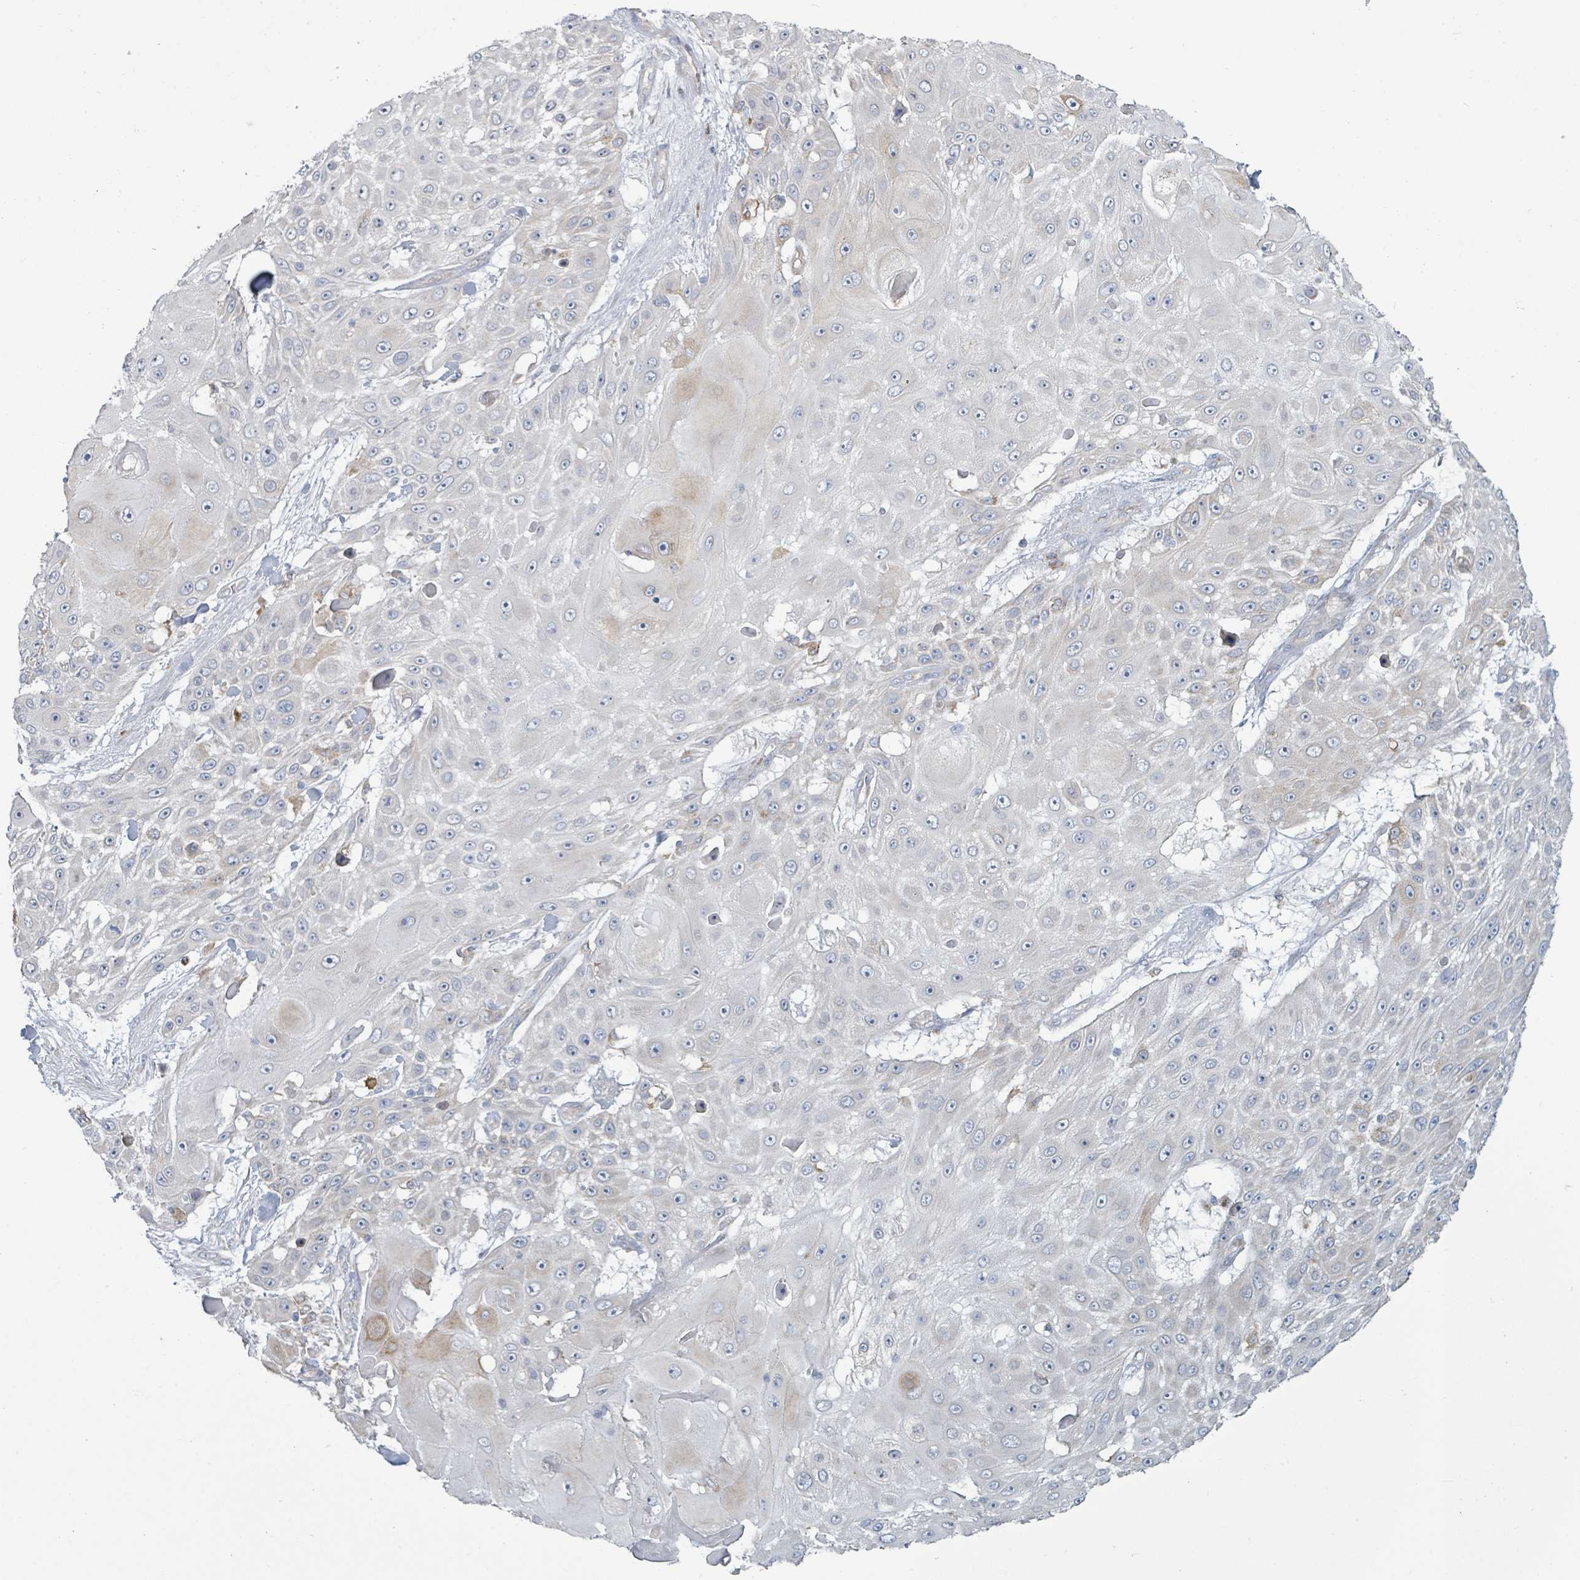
{"staining": {"intensity": "moderate", "quantity": "<25%", "location": "cytoplasmic/membranous"}, "tissue": "skin cancer", "cell_type": "Tumor cells", "image_type": "cancer", "snomed": [{"axis": "morphology", "description": "Squamous cell carcinoma, NOS"}, {"axis": "topography", "description": "Skin"}], "caption": "Protein expression analysis of human skin cancer reveals moderate cytoplasmic/membranous positivity in approximately <25% of tumor cells.", "gene": "SIRPB1", "patient": {"sex": "female", "age": 86}}